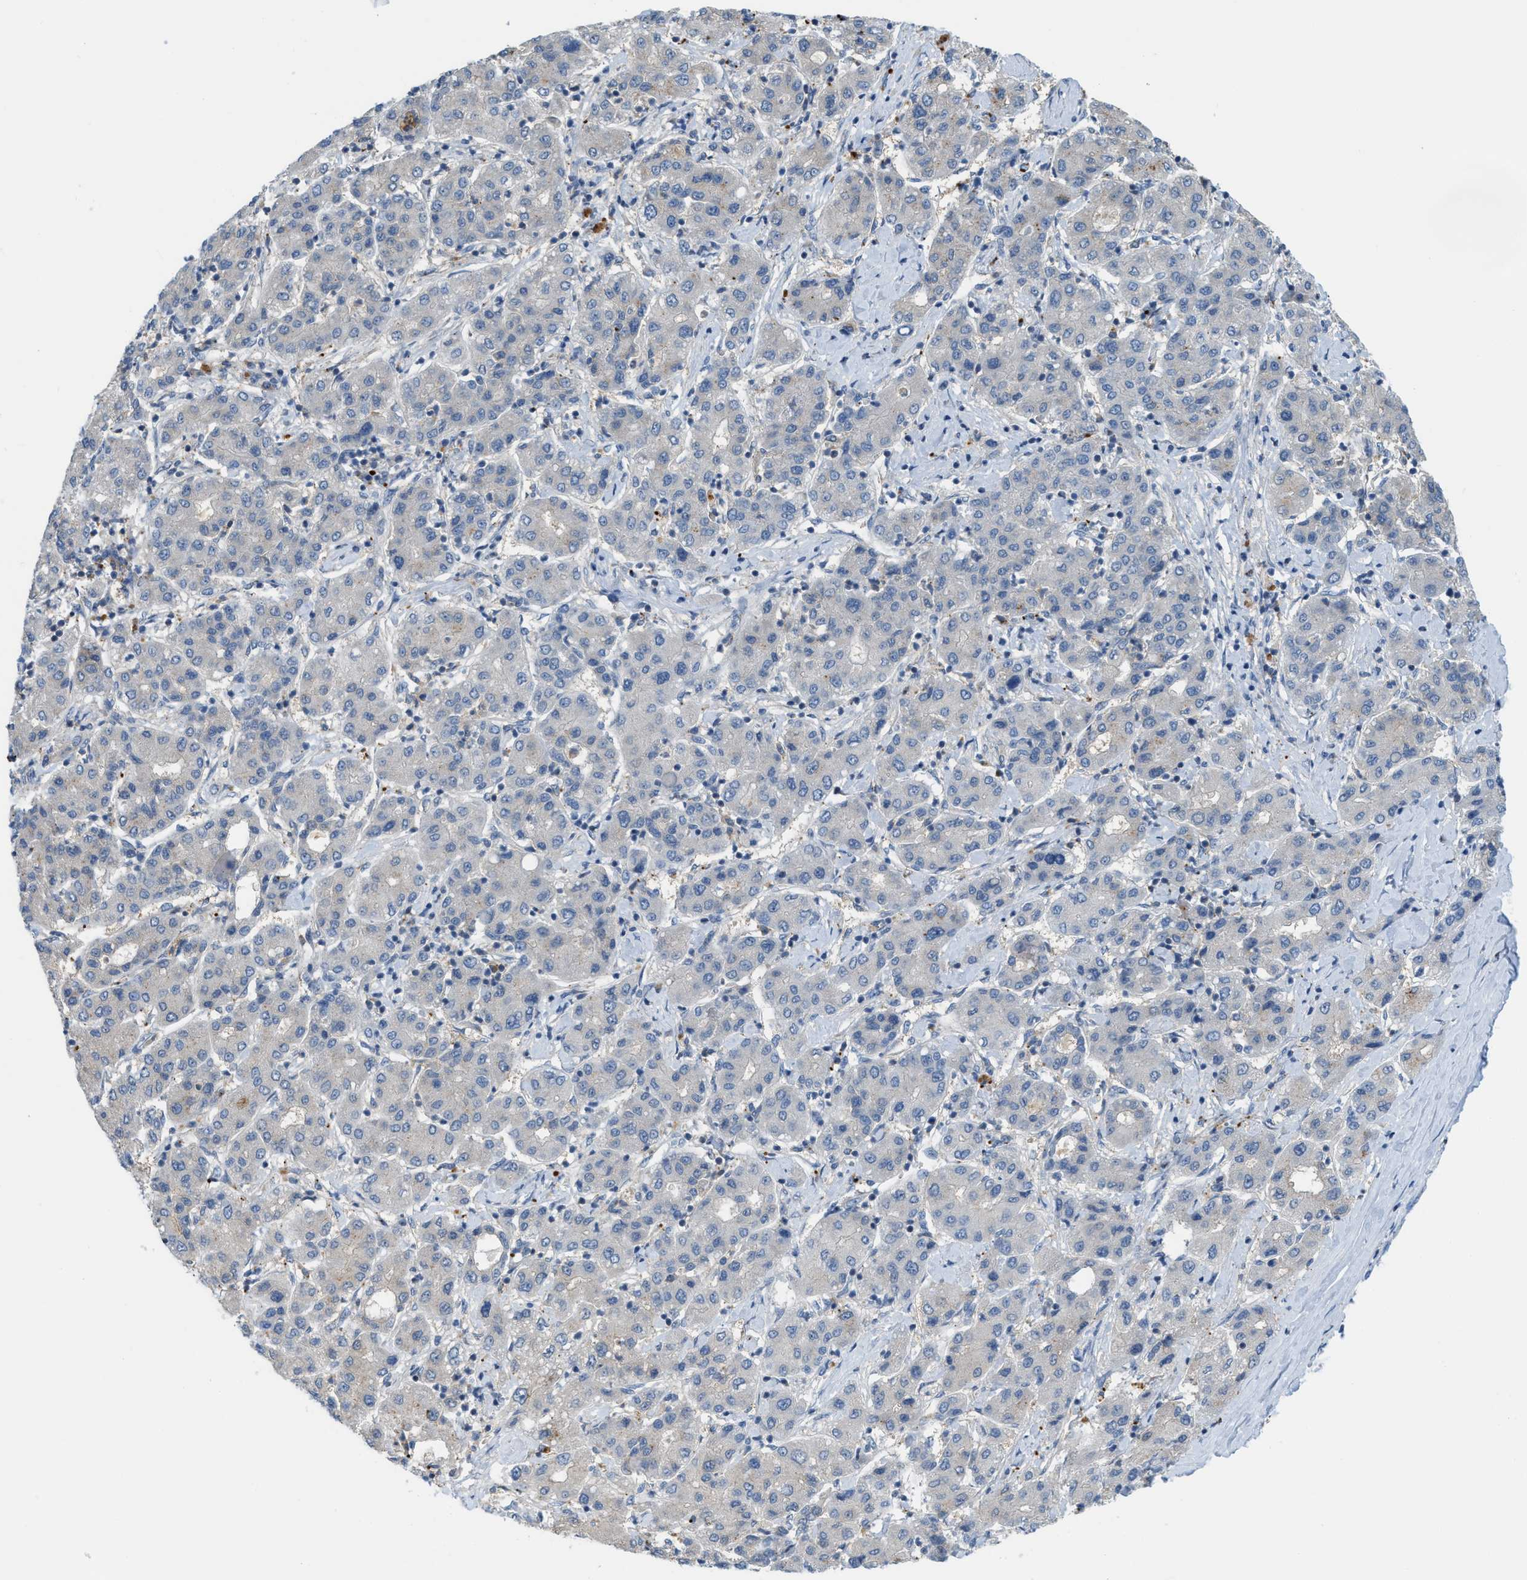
{"staining": {"intensity": "negative", "quantity": "none", "location": "none"}, "tissue": "liver cancer", "cell_type": "Tumor cells", "image_type": "cancer", "snomed": [{"axis": "morphology", "description": "Carcinoma, Hepatocellular, NOS"}, {"axis": "topography", "description": "Liver"}], "caption": "DAB (3,3'-diaminobenzidine) immunohistochemical staining of human liver cancer (hepatocellular carcinoma) shows no significant expression in tumor cells. (IHC, brightfield microscopy, high magnification).", "gene": "CSTB", "patient": {"sex": "male", "age": 65}}